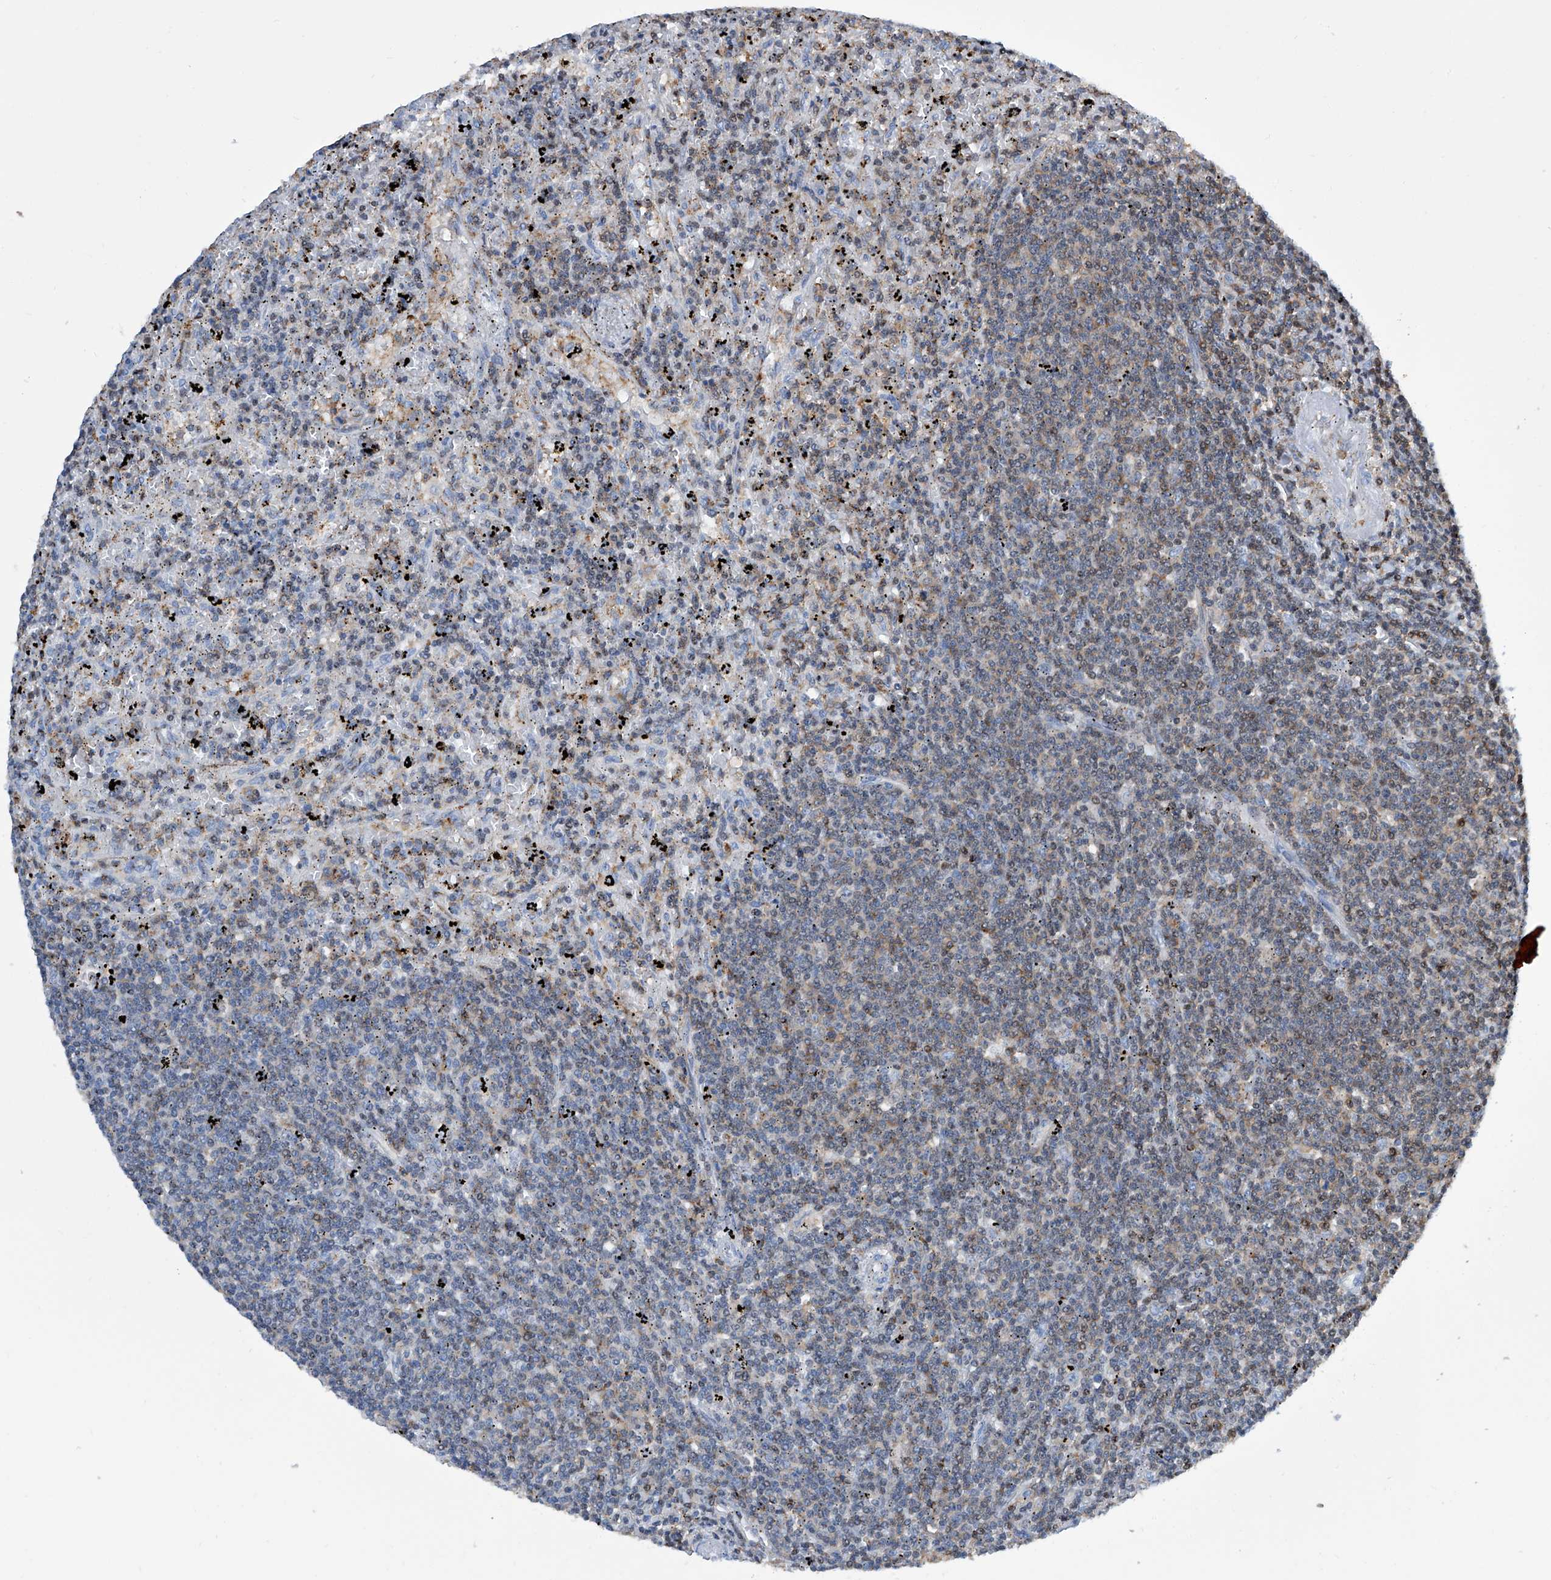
{"staining": {"intensity": "weak", "quantity": "<25%", "location": "cytoplasmic/membranous"}, "tissue": "lymphoma", "cell_type": "Tumor cells", "image_type": "cancer", "snomed": [{"axis": "morphology", "description": "Malignant lymphoma, non-Hodgkin's type, Low grade"}, {"axis": "topography", "description": "Spleen"}], "caption": "Tumor cells show no significant positivity in low-grade malignant lymphoma, non-Hodgkin's type.", "gene": "ZNF484", "patient": {"sex": "male", "age": 76}}